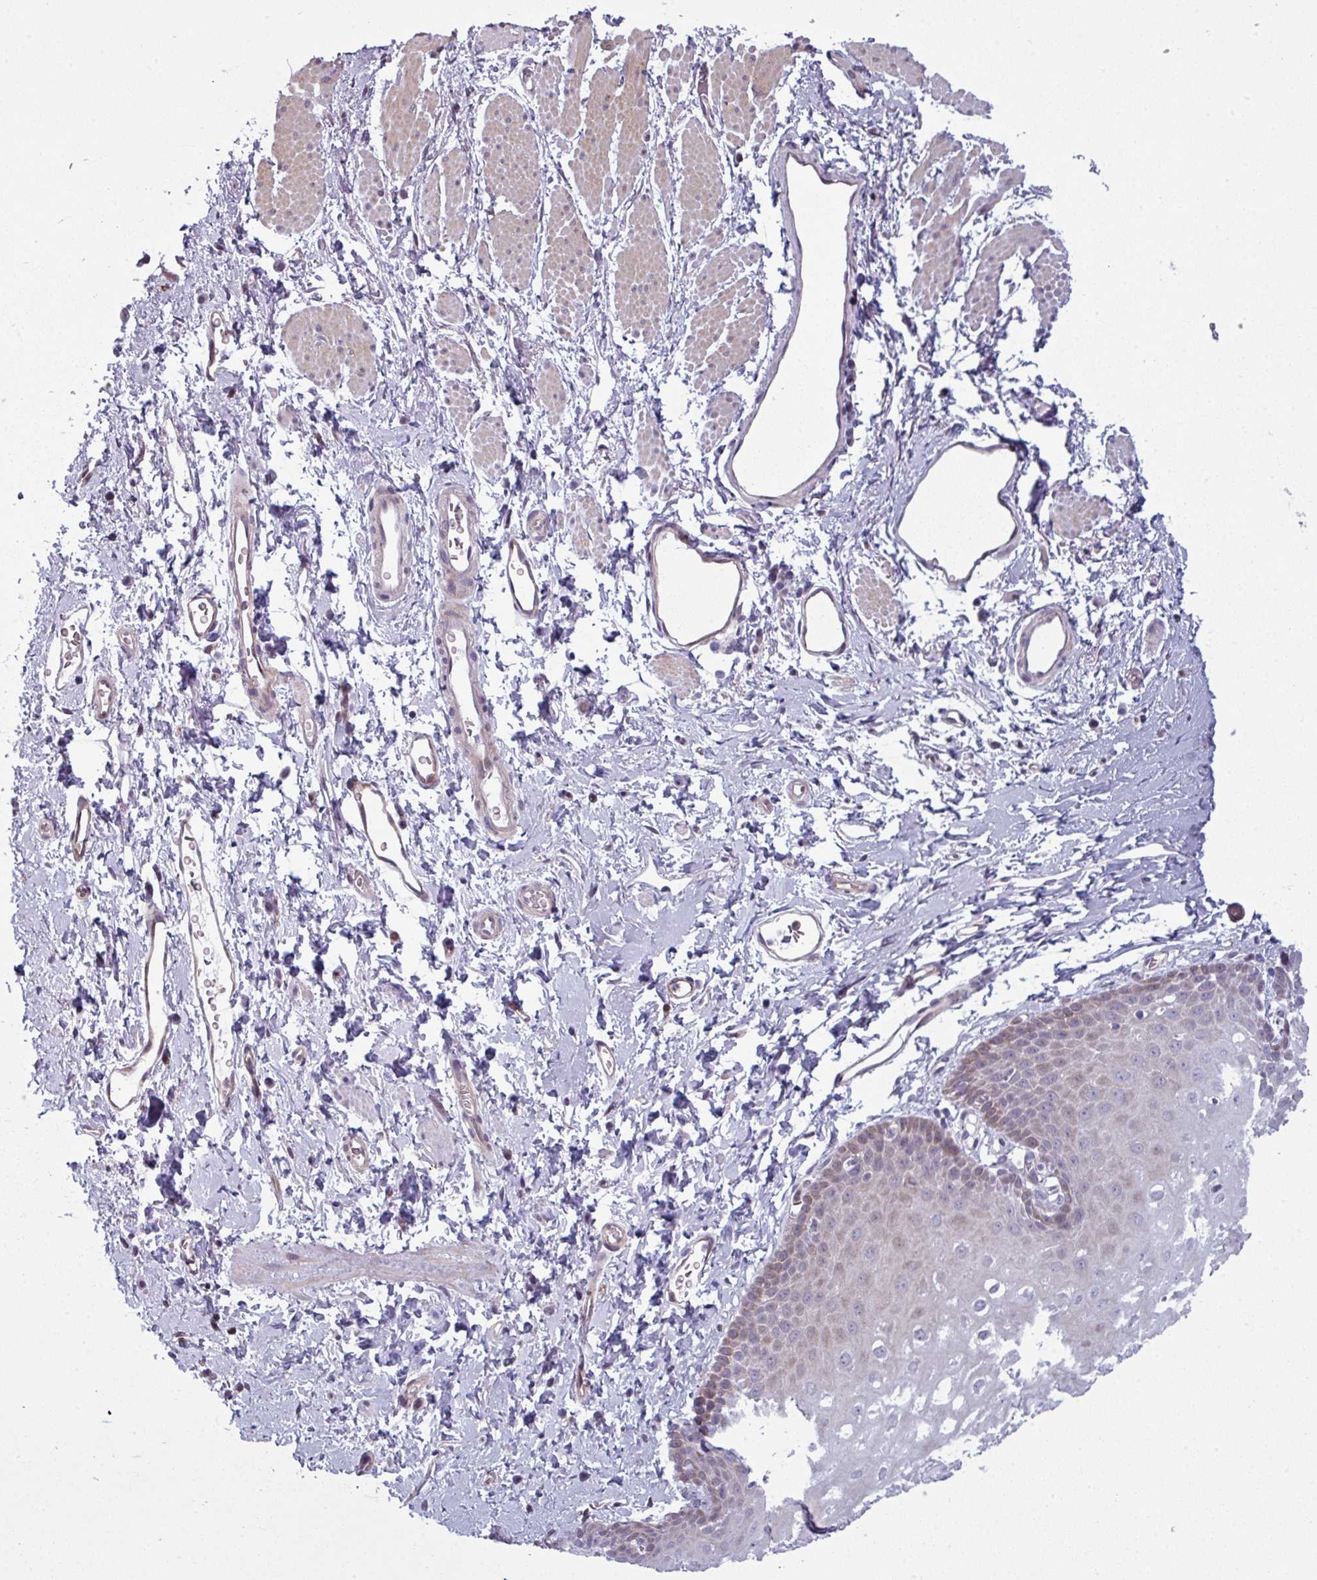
{"staining": {"intensity": "moderate", "quantity": "25%-75%", "location": "cytoplasmic/membranous"}, "tissue": "esophagus", "cell_type": "Squamous epithelial cells", "image_type": "normal", "snomed": [{"axis": "morphology", "description": "Normal tissue, NOS"}, {"axis": "topography", "description": "Esophagus"}], "caption": "Esophagus stained with immunohistochemistry (IHC) reveals moderate cytoplasmic/membranous staining in approximately 25%-75% of squamous epithelial cells.", "gene": "PRAMEF12", "patient": {"sex": "male", "age": 70}}